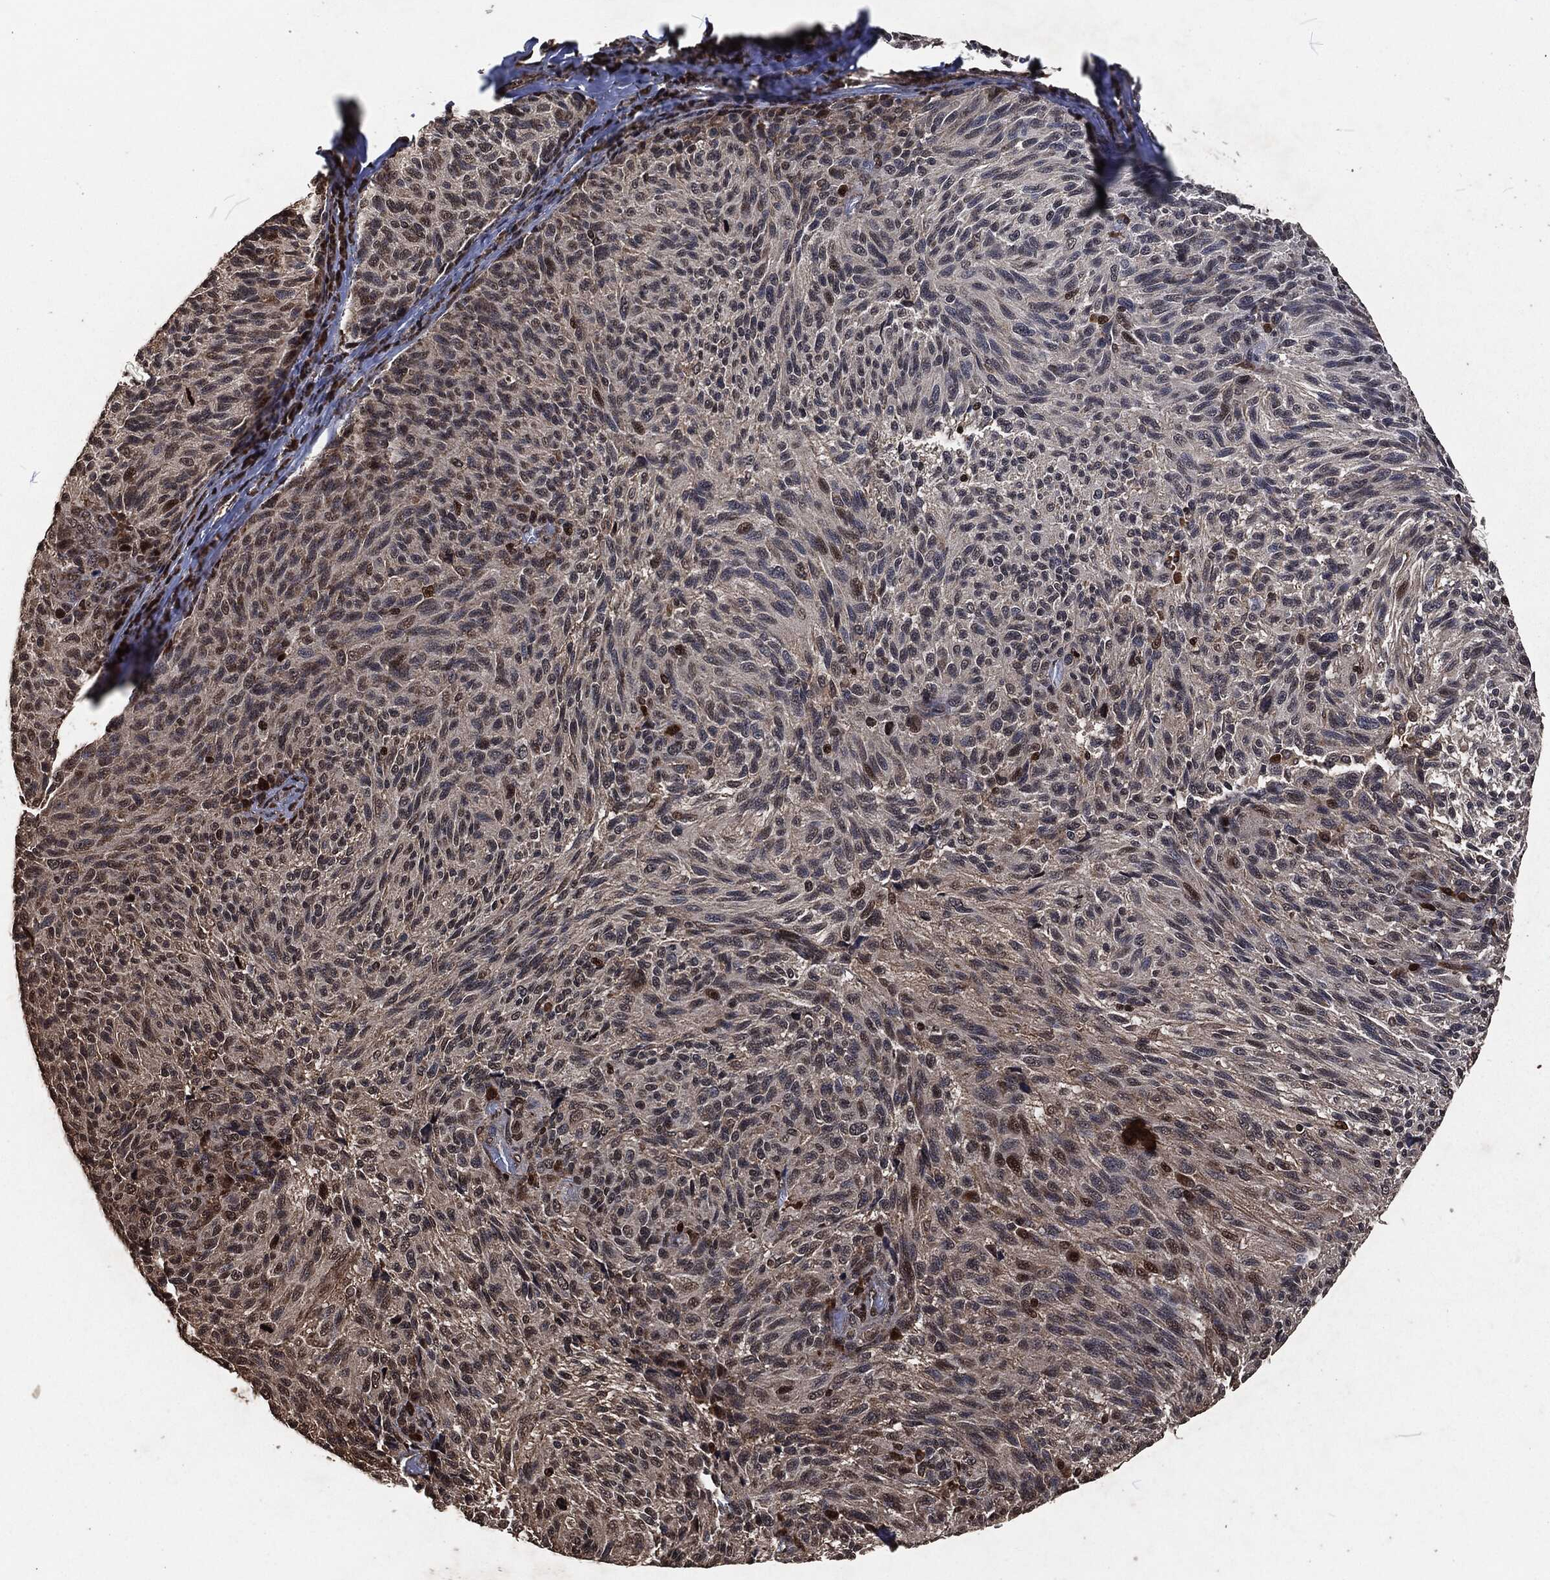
{"staining": {"intensity": "moderate", "quantity": "<25%", "location": "nuclear"}, "tissue": "melanoma", "cell_type": "Tumor cells", "image_type": "cancer", "snomed": [{"axis": "morphology", "description": "Malignant melanoma, NOS"}, {"axis": "topography", "description": "Skin"}], "caption": "Malignant melanoma stained with a brown dye reveals moderate nuclear positive expression in approximately <25% of tumor cells.", "gene": "SNAI1", "patient": {"sex": "female", "age": 73}}